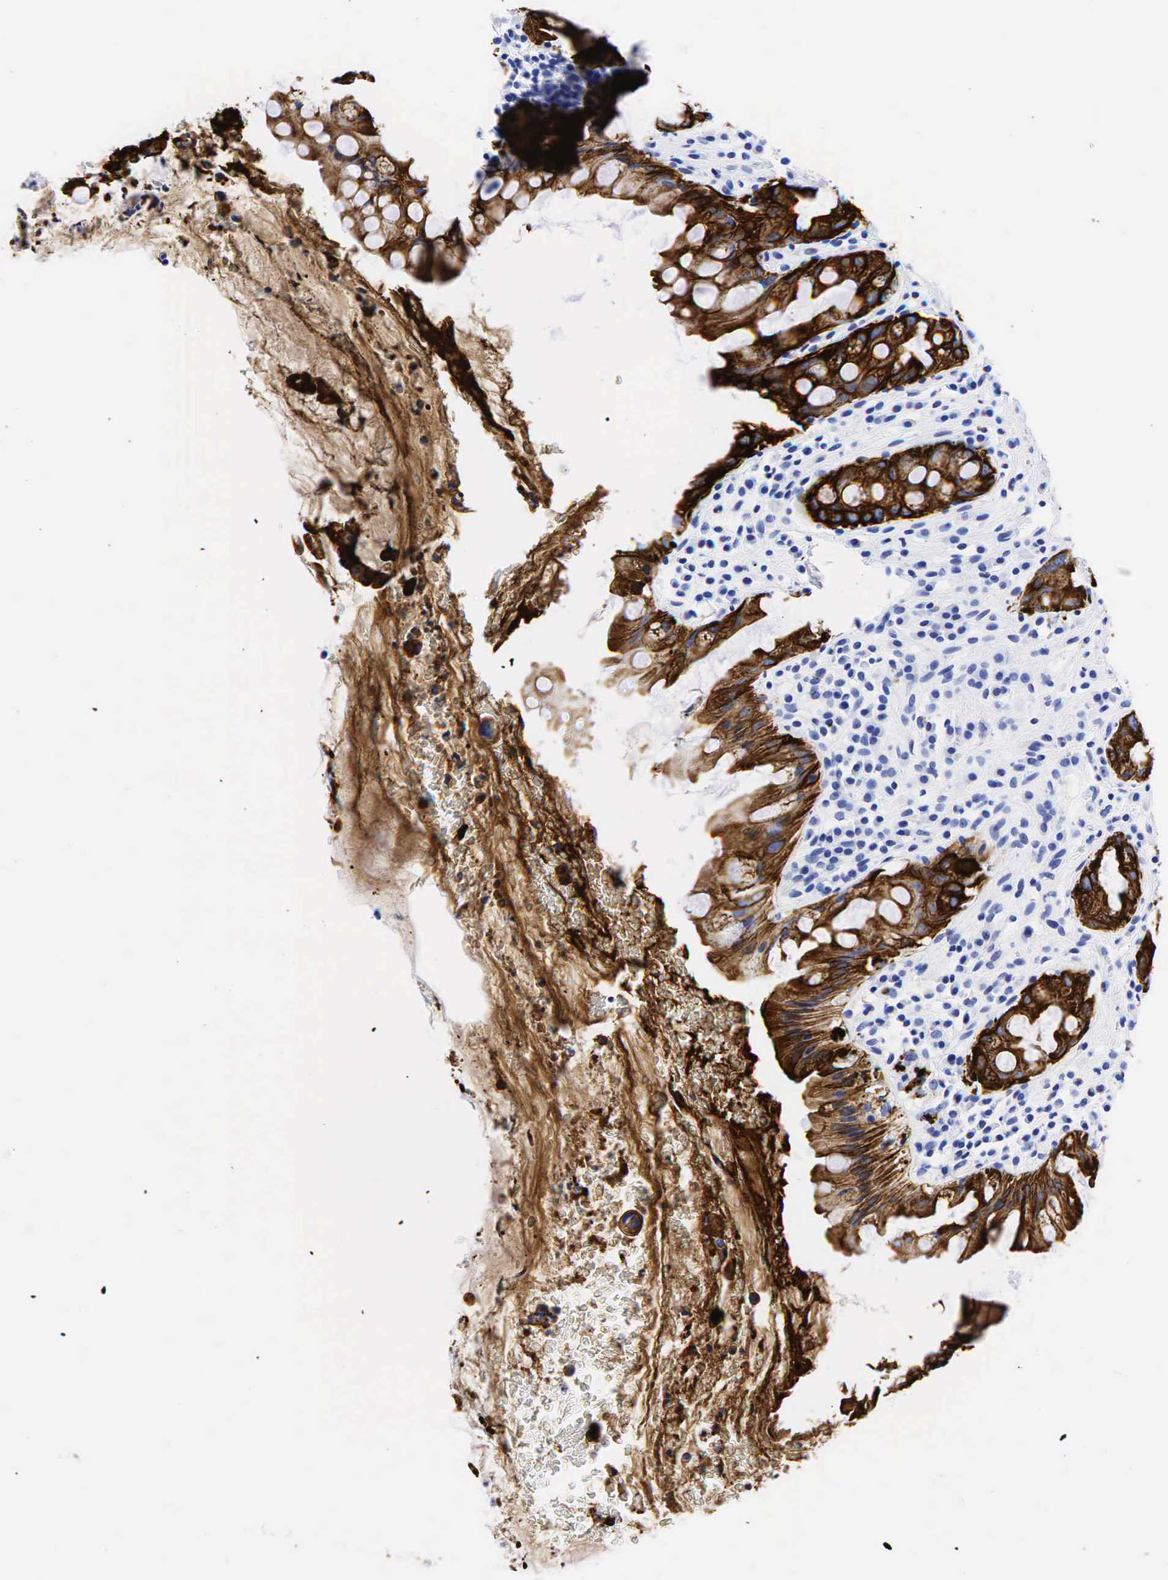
{"staining": {"intensity": "strong", "quantity": ">75%", "location": "none"}, "tissue": "rectum", "cell_type": "Glandular cells", "image_type": "normal", "snomed": [{"axis": "morphology", "description": "Normal tissue, NOS"}, {"axis": "topography", "description": "Rectum"}], "caption": "IHC histopathology image of benign rectum: human rectum stained using IHC shows high levels of strong protein expression localized specifically in the None of glandular cells, appearing as a None brown color.", "gene": "KRT19", "patient": {"sex": "male", "age": 65}}